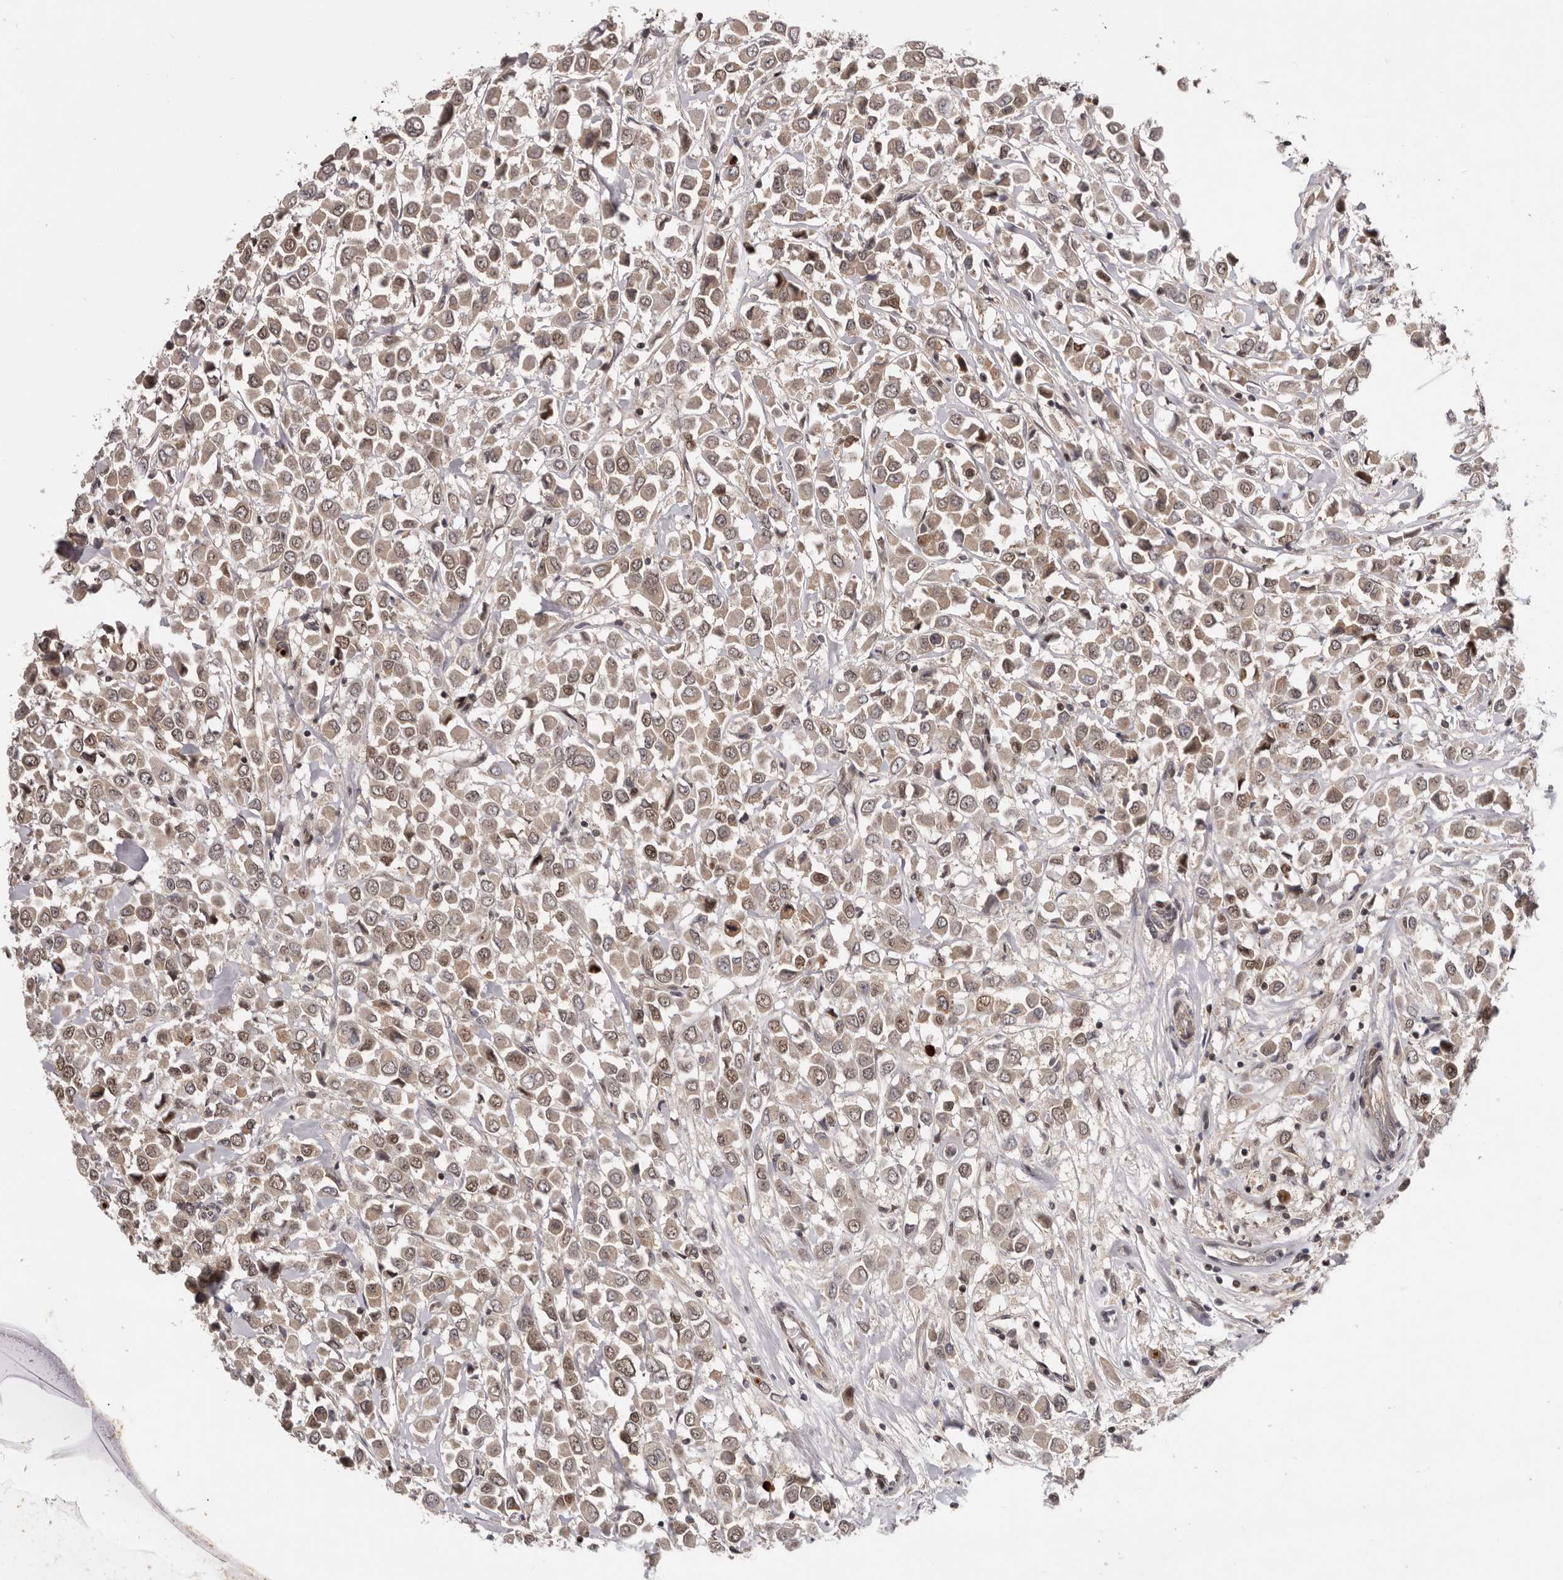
{"staining": {"intensity": "moderate", "quantity": ">75%", "location": "cytoplasmic/membranous,nuclear"}, "tissue": "breast cancer", "cell_type": "Tumor cells", "image_type": "cancer", "snomed": [{"axis": "morphology", "description": "Duct carcinoma"}, {"axis": "topography", "description": "Breast"}], "caption": "Immunohistochemical staining of human breast cancer exhibits medium levels of moderate cytoplasmic/membranous and nuclear staining in about >75% of tumor cells.", "gene": "TBX5", "patient": {"sex": "female", "age": 61}}